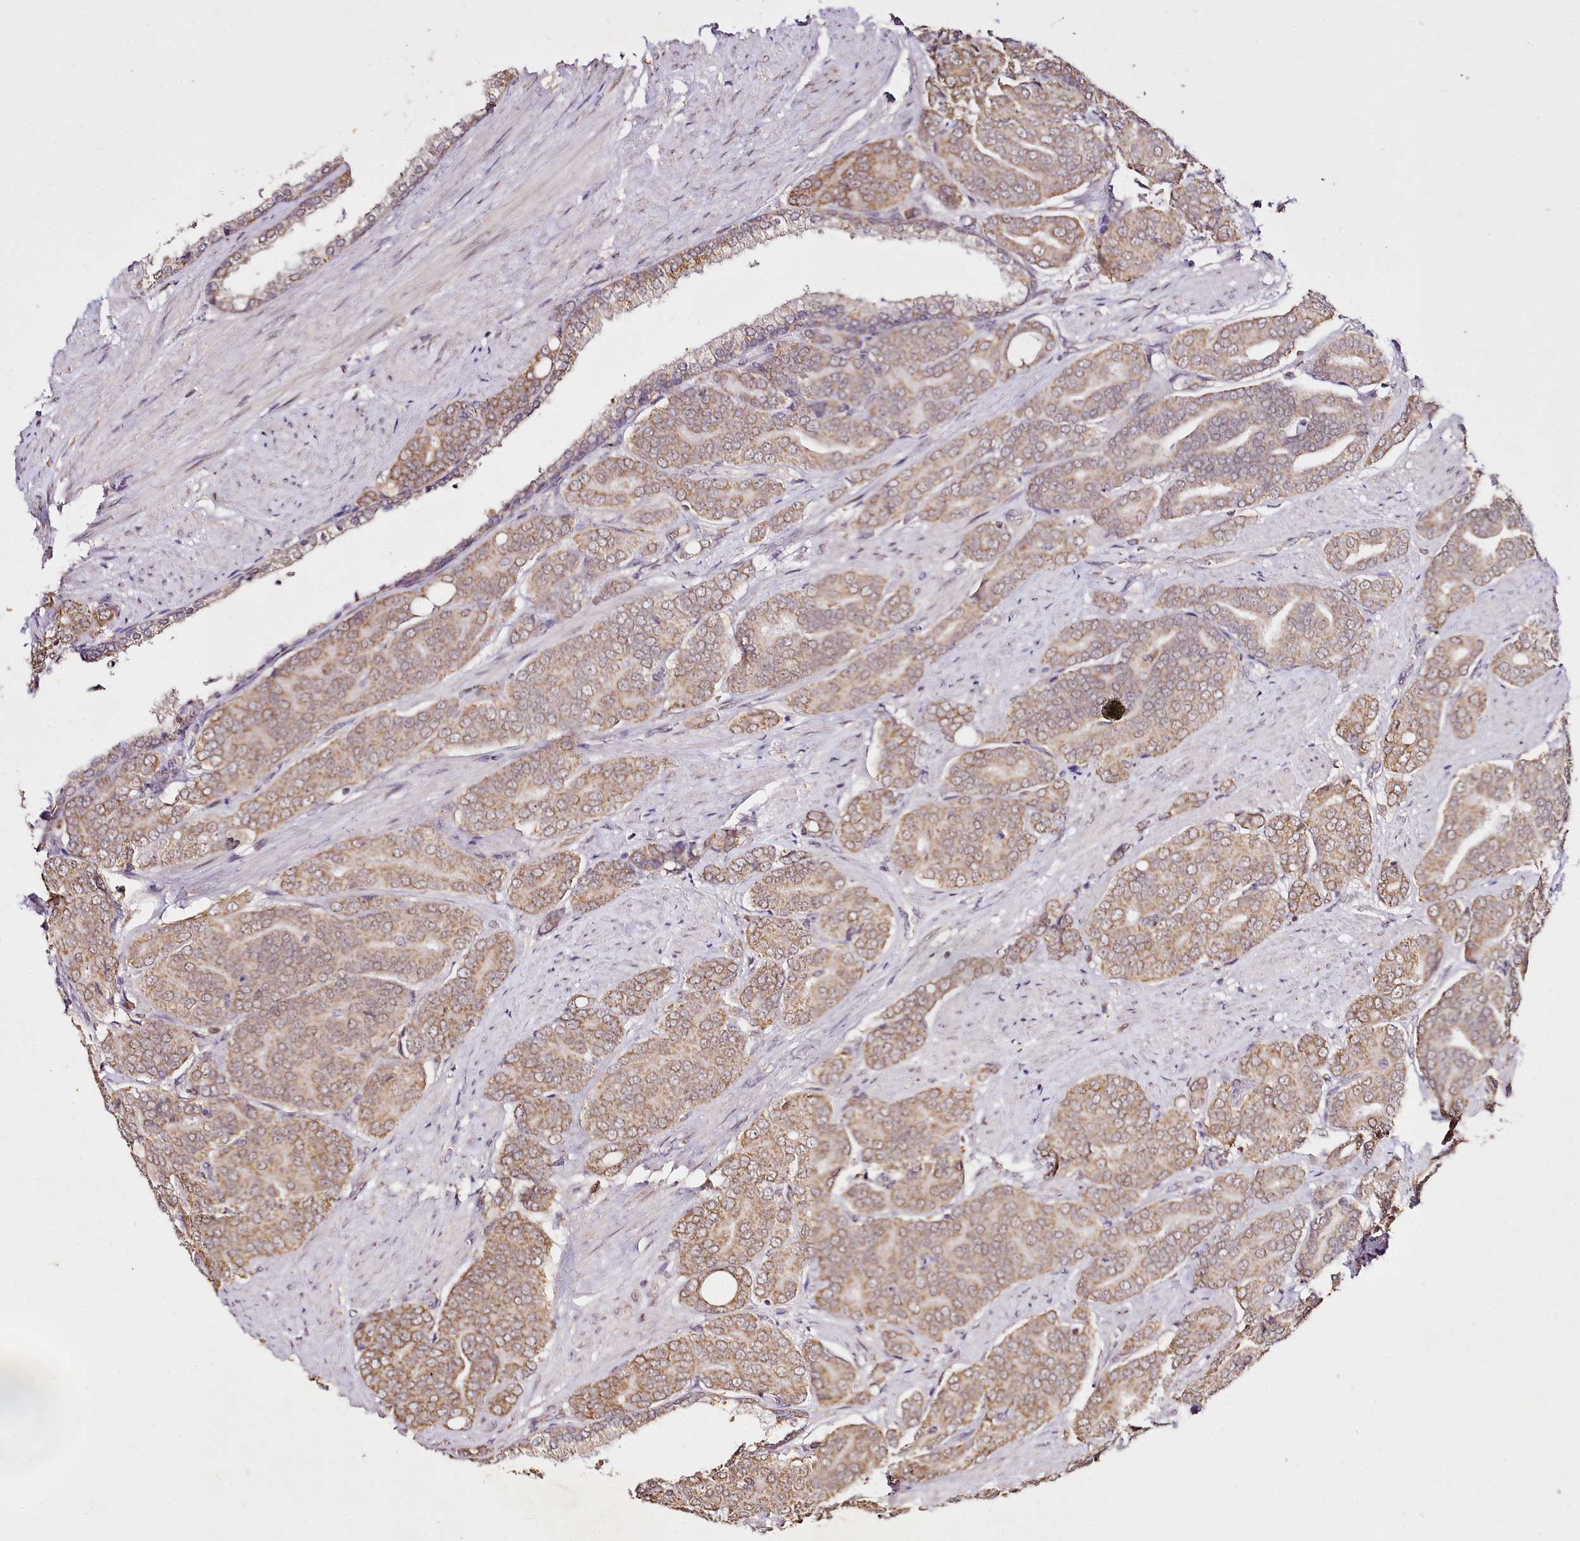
{"staining": {"intensity": "moderate", "quantity": ">75%", "location": "cytoplasmic/membranous"}, "tissue": "prostate cancer", "cell_type": "Tumor cells", "image_type": "cancer", "snomed": [{"axis": "morphology", "description": "Adenocarcinoma, High grade"}, {"axis": "topography", "description": "Prostate"}], "caption": "Immunohistochemical staining of prostate cancer demonstrates moderate cytoplasmic/membranous protein expression in about >75% of tumor cells.", "gene": "EDIL3", "patient": {"sex": "male", "age": 67}}